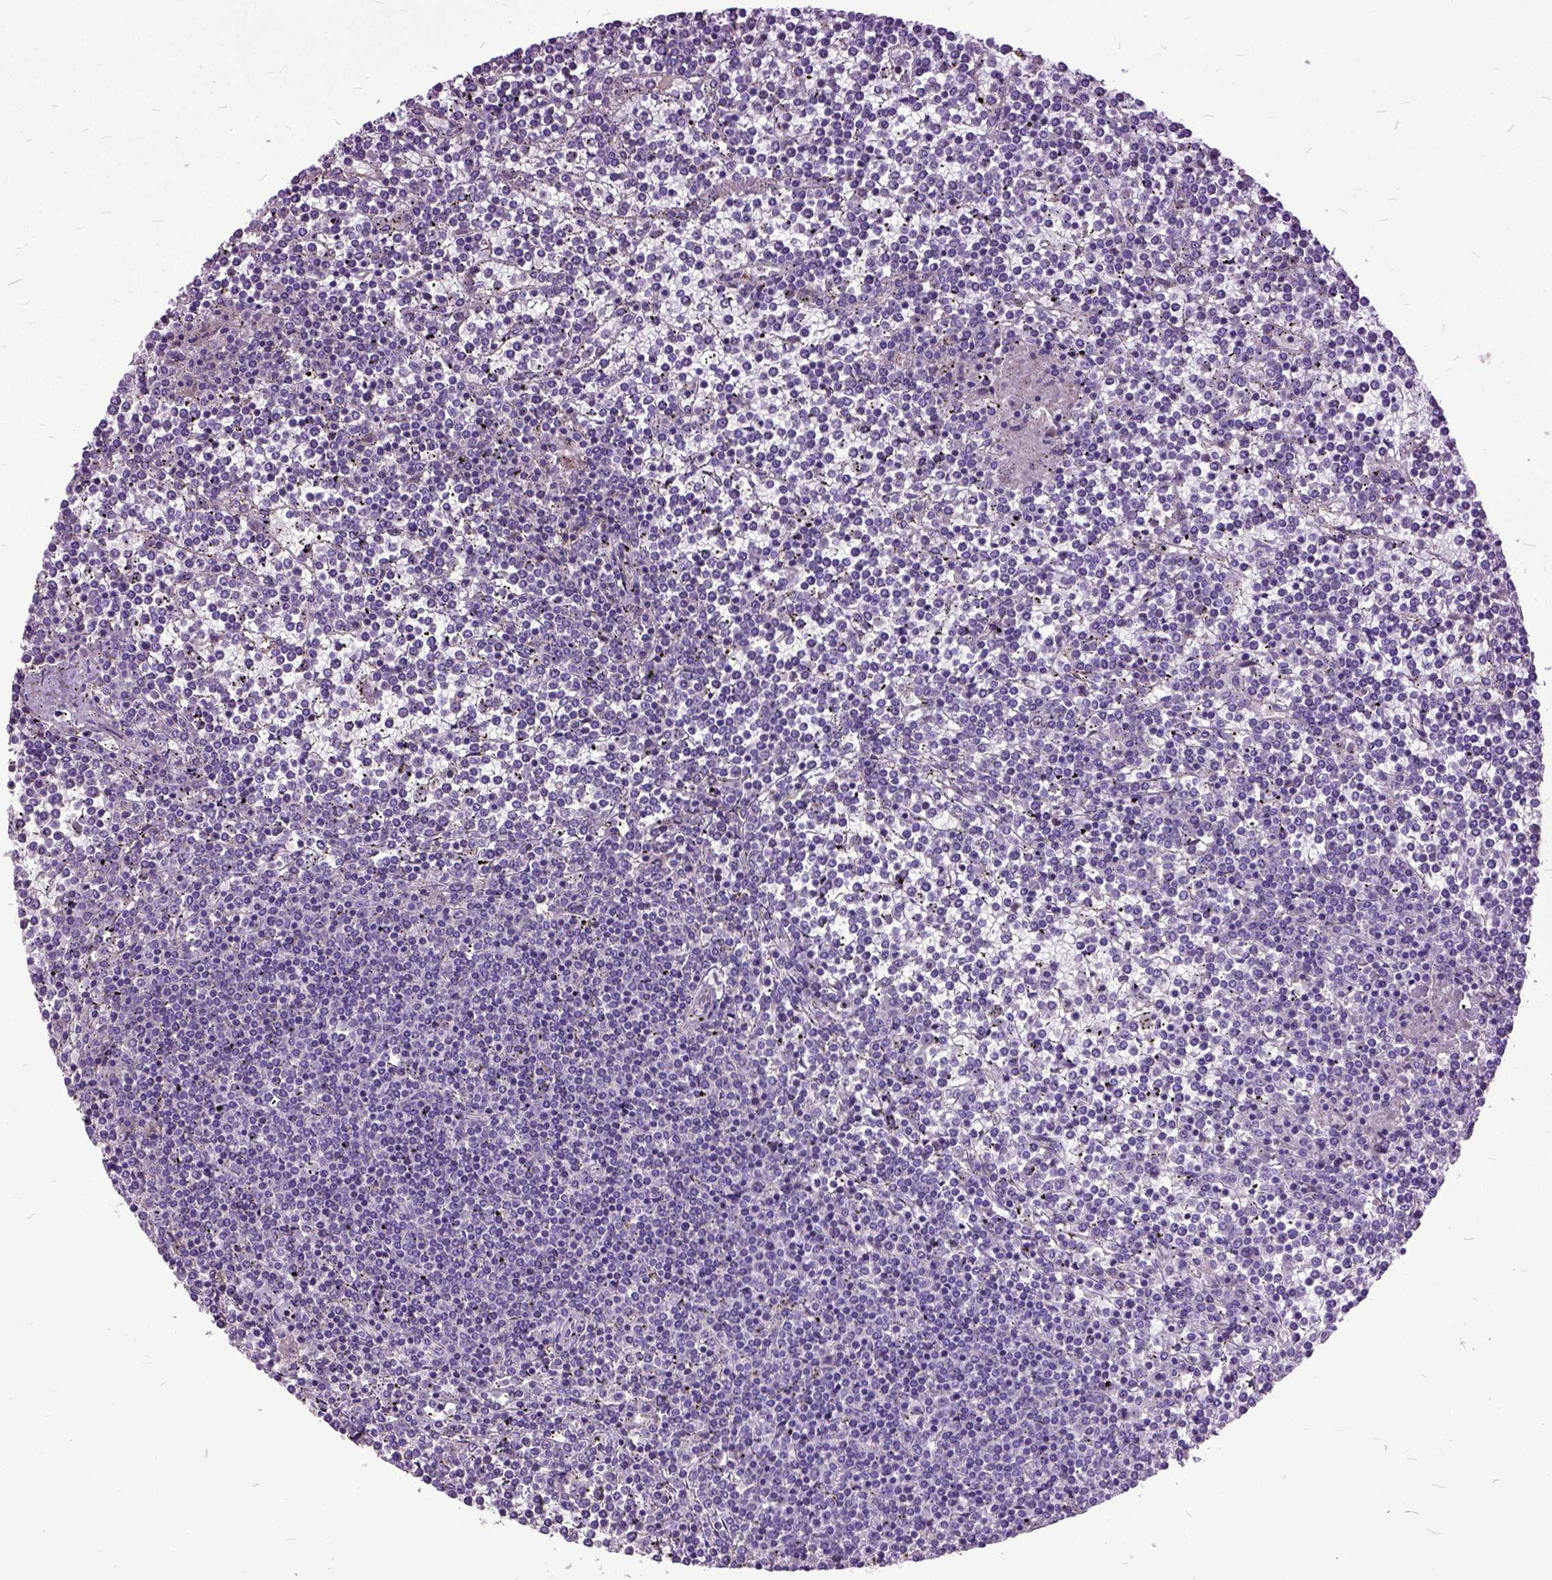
{"staining": {"intensity": "negative", "quantity": "none", "location": "none"}, "tissue": "lymphoma", "cell_type": "Tumor cells", "image_type": "cancer", "snomed": [{"axis": "morphology", "description": "Malignant lymphoma, non-Hodgkin's type, Low grade"}, {"axis": "topography", "description": "Spleen"}], "caption": "IHC of human malignant lymphoma, non-Hodgkin's type (low-grade) reveals no expression in tumor cells.", "gene": "AREG", "patient": {"sex": "female", "age": 19}}